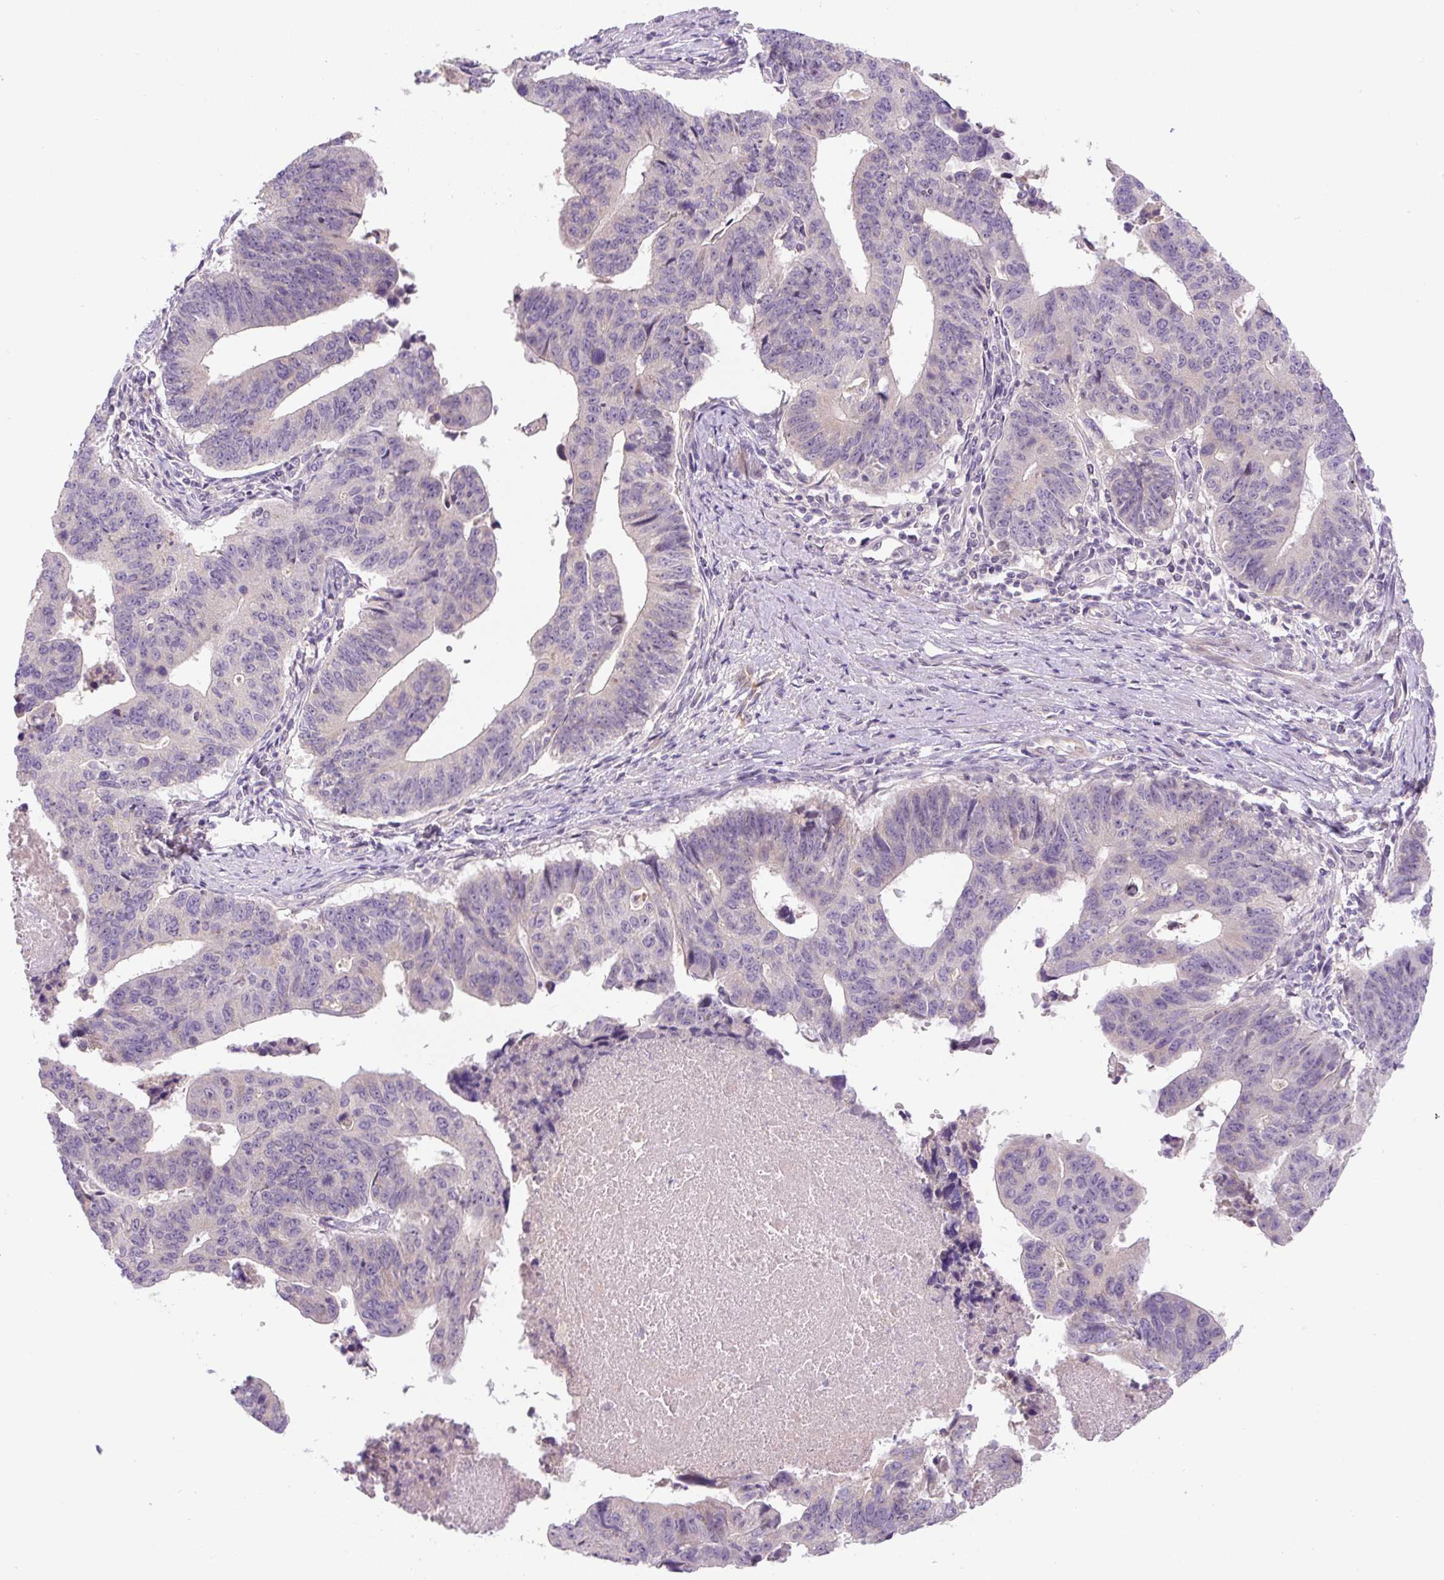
{"staining": {"intensity": "negative", "quantity": "none", "location": "none"}, "tissue": "stomach cancer", "cell_type": "Tumor cells", "image_type": "cancer", "snomed": [{"axis": "morphology", "description": "Adenocarcinoma, NOS"}, {"axis": "topography", "description": "Stomach"}], "caption": "A photomicrograph of human stomach cancer is negative for staining in tumor cells.", "gene": "UBL3", "patient": {"sex": "male", "age": 59}}